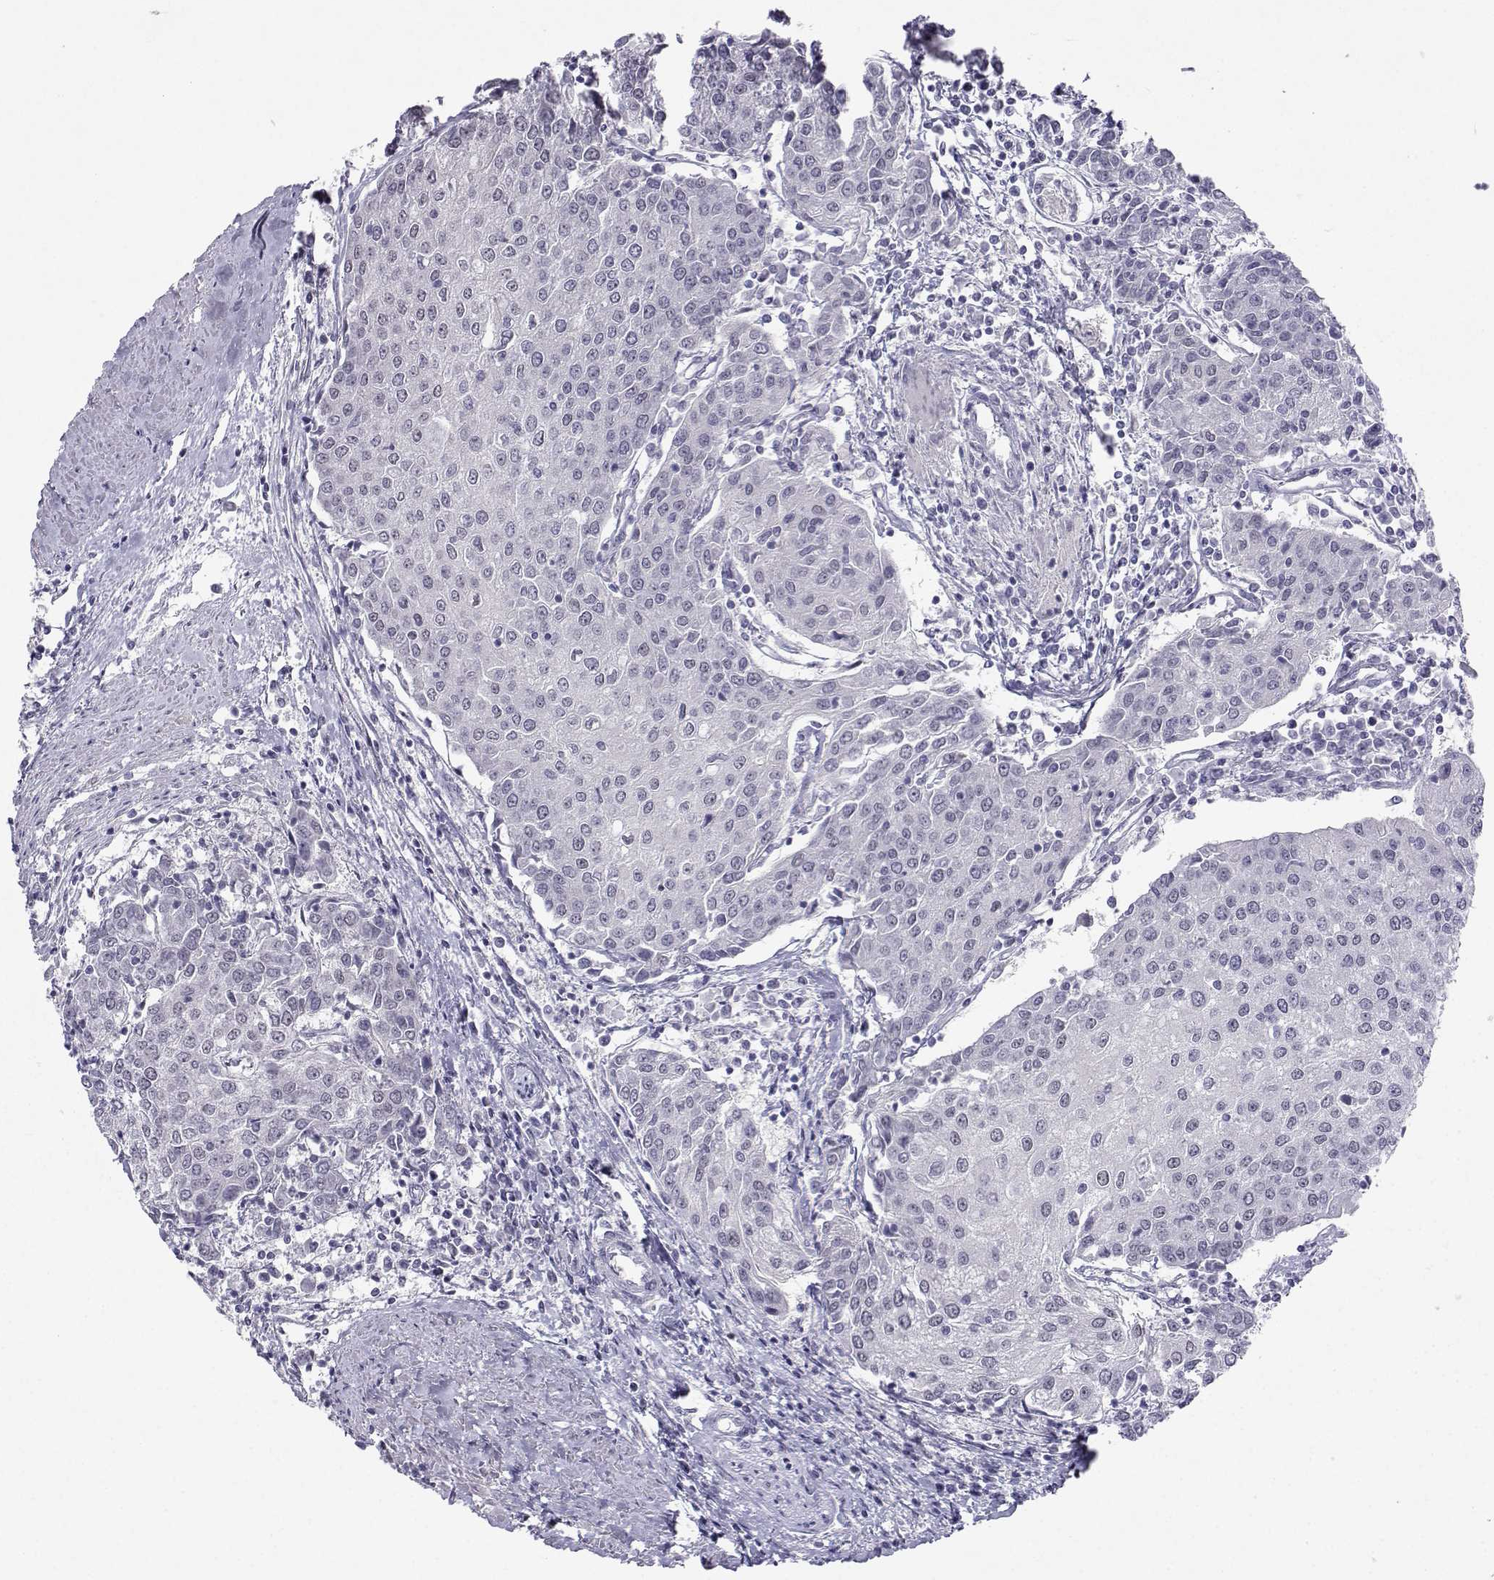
{"staining": {"intensity": "negative", "quantity": "none", "location": "none"}, "tissue": "urothelial cancer", "cell_type": "Tumor cells", "image_type": "cancer", "snomed": [{"axis": "morphology", "description": "Urothelial carcinoma, High grade"}, {"axis": "topography", "description": "Urinary bladder"}], "caption": "IHC micrograph of urothelial cancer stained for a protein (brown), which exhibits no positivity in tumor cells.", "gene": "MED26", "patient": {"sex": "female", "age": 85}}